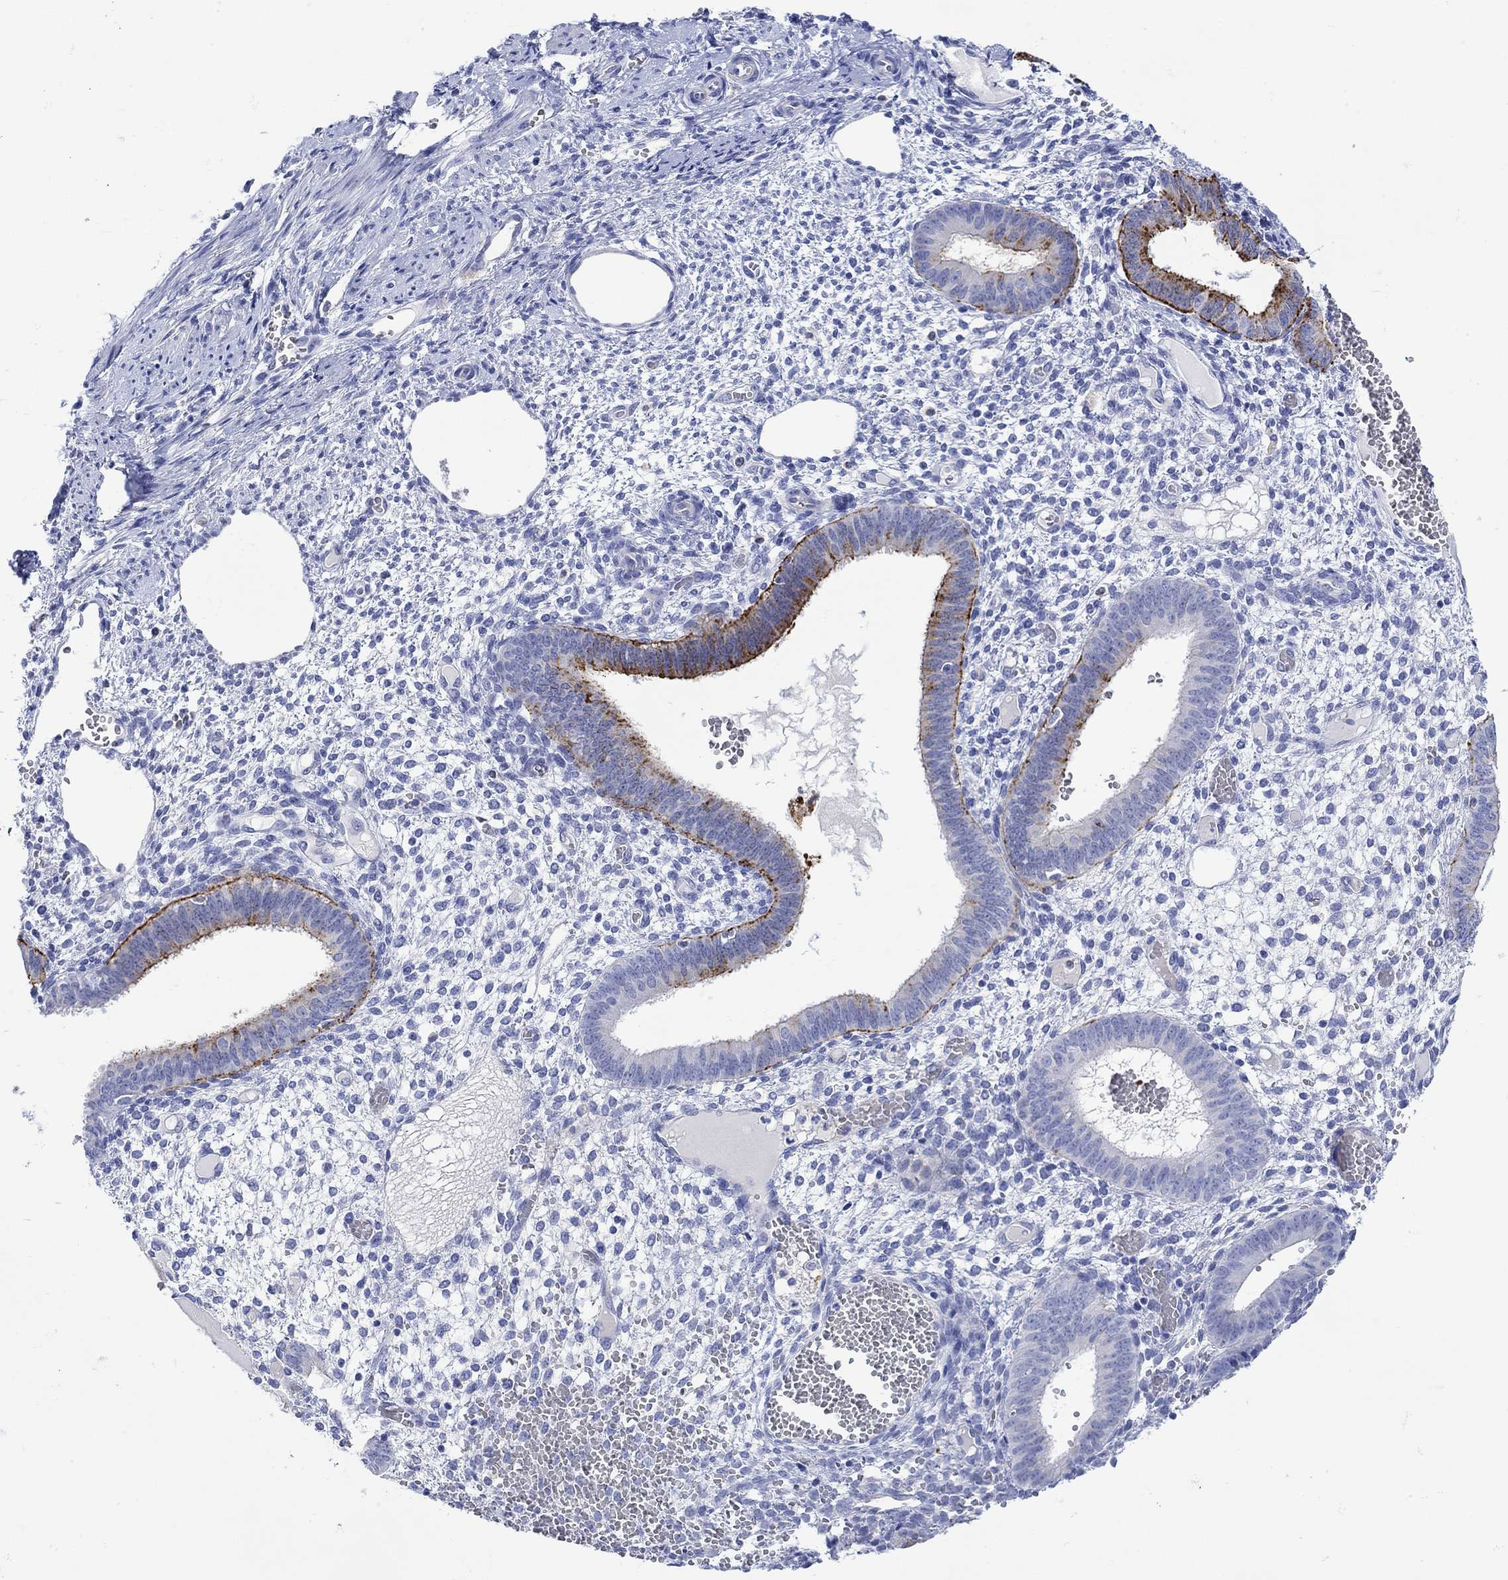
{"staining": {"intensity": "negative", "quantity": "none", "location": "none"}, "tissue": "endometrium", "cell_type": "Cells in endometrial stroma", "image_type": "normal", "snomed": [{"axis": "morphology", "description": "Normal tissue, NOS"}, {"axis": "topography", "description": "Endometrium"}], "caption": "Immunohistochemistry photomicrograph of benign endometrium stained for a protein (brown), which shows no positivity in cells in endometrial stroma.", "gene": "ANKMY1", "patient": {"sex": "female", "age": 42}}